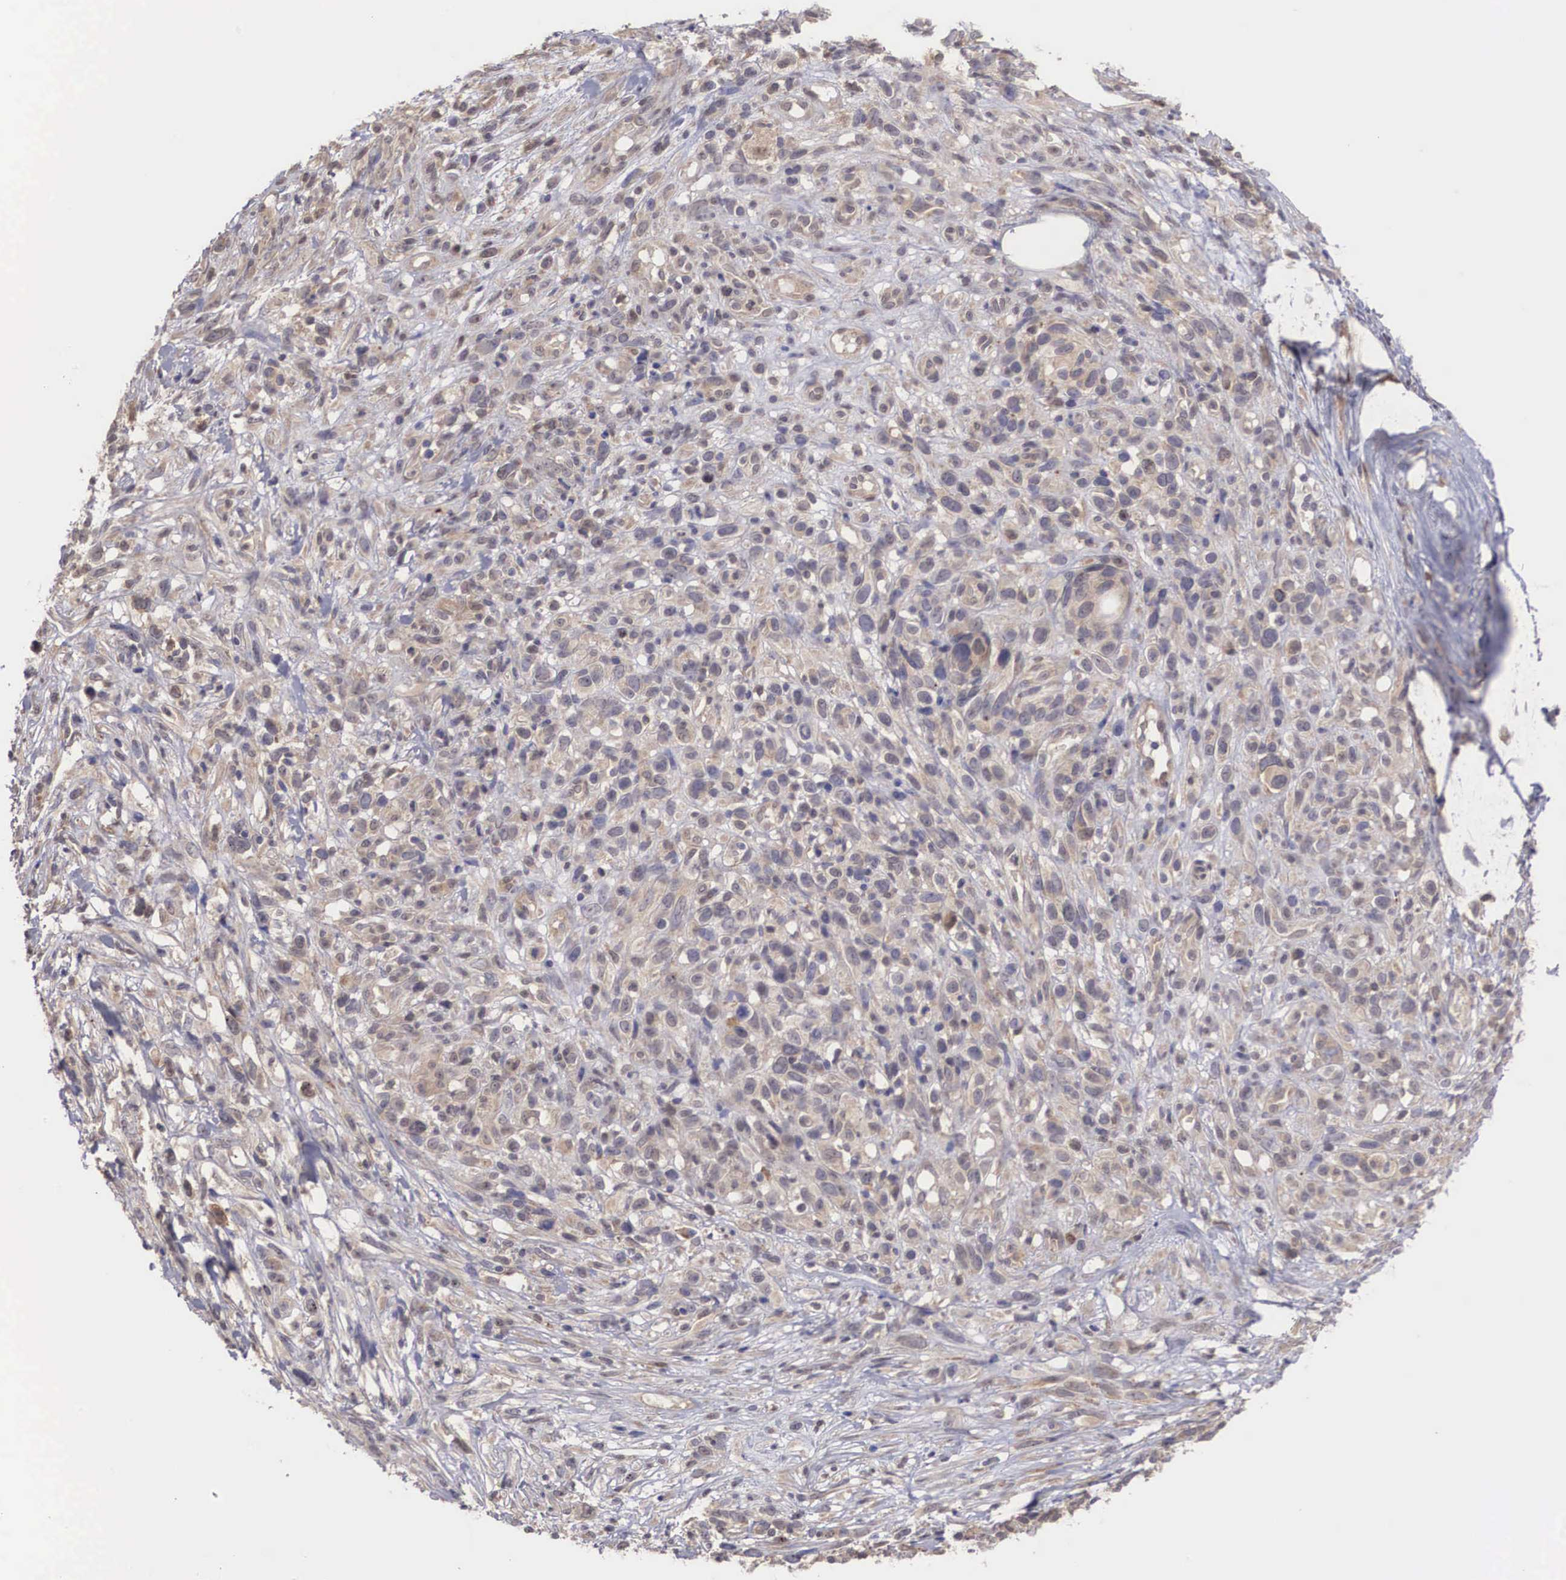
{"staining": {"intensity": "weak", "quantity": "25%-75%", "location": "cytoplasmic/membranous,nuclear"}, "tissue": "melanoma", "cell_type": "Tumor cells", "image_type": "cancer", "snomed": [{"axis": "morphology", "description": "Malignant melanoma, NOS"}, {"axis": "topography", "description": "Skin"}], "caption": "Malignant melanoma stained for a protein (brown) displays weak cytoplasmic/membranous and nuclear positive expression in approximately 25%-75% of tumor cells.", "gene": "DNAJB7", "patient": {"sex": "female", "age": 85}}